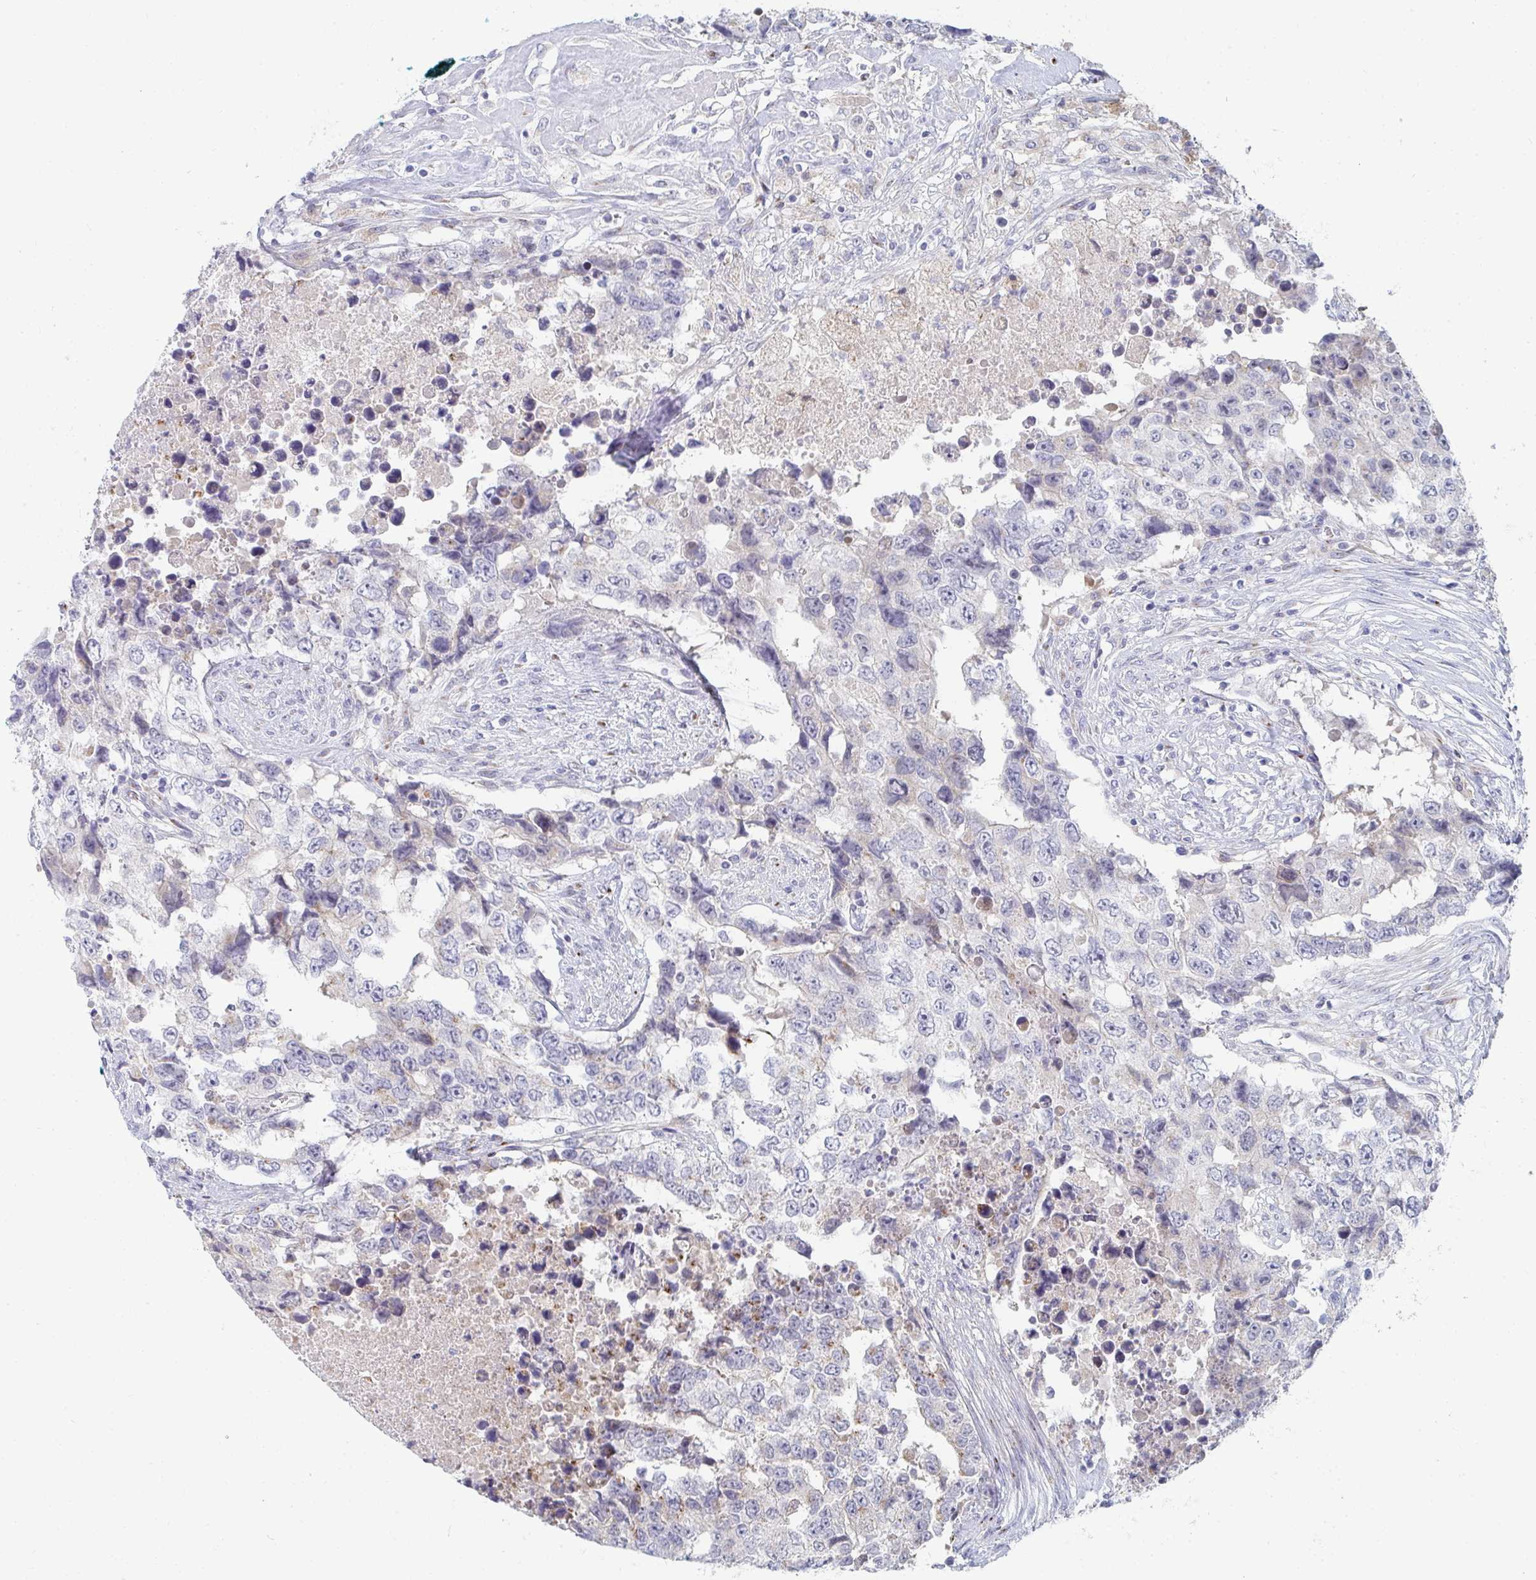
{"staining": {"intensity": "moderate", "quantity": "<25%", "location": "cytoplasmic/membranous"}, "tissue": "testis cancer", "cell_type": "Tumor cells", "image_type": "cancer", "snomed": [{"axis": "morphology", "description": "Carcinoma, Embryonal, NOS"}, {"axis": "topography", "description": "Testis"}], "caption": "Human testis embryonal carcinoma stained with a brown dye exhibits moderate cytoplasmic/membranous positive positivity in about <25% of tumor cells.", "gene": "PSMG1", "patient": {"sex": "male", "age": 24}}